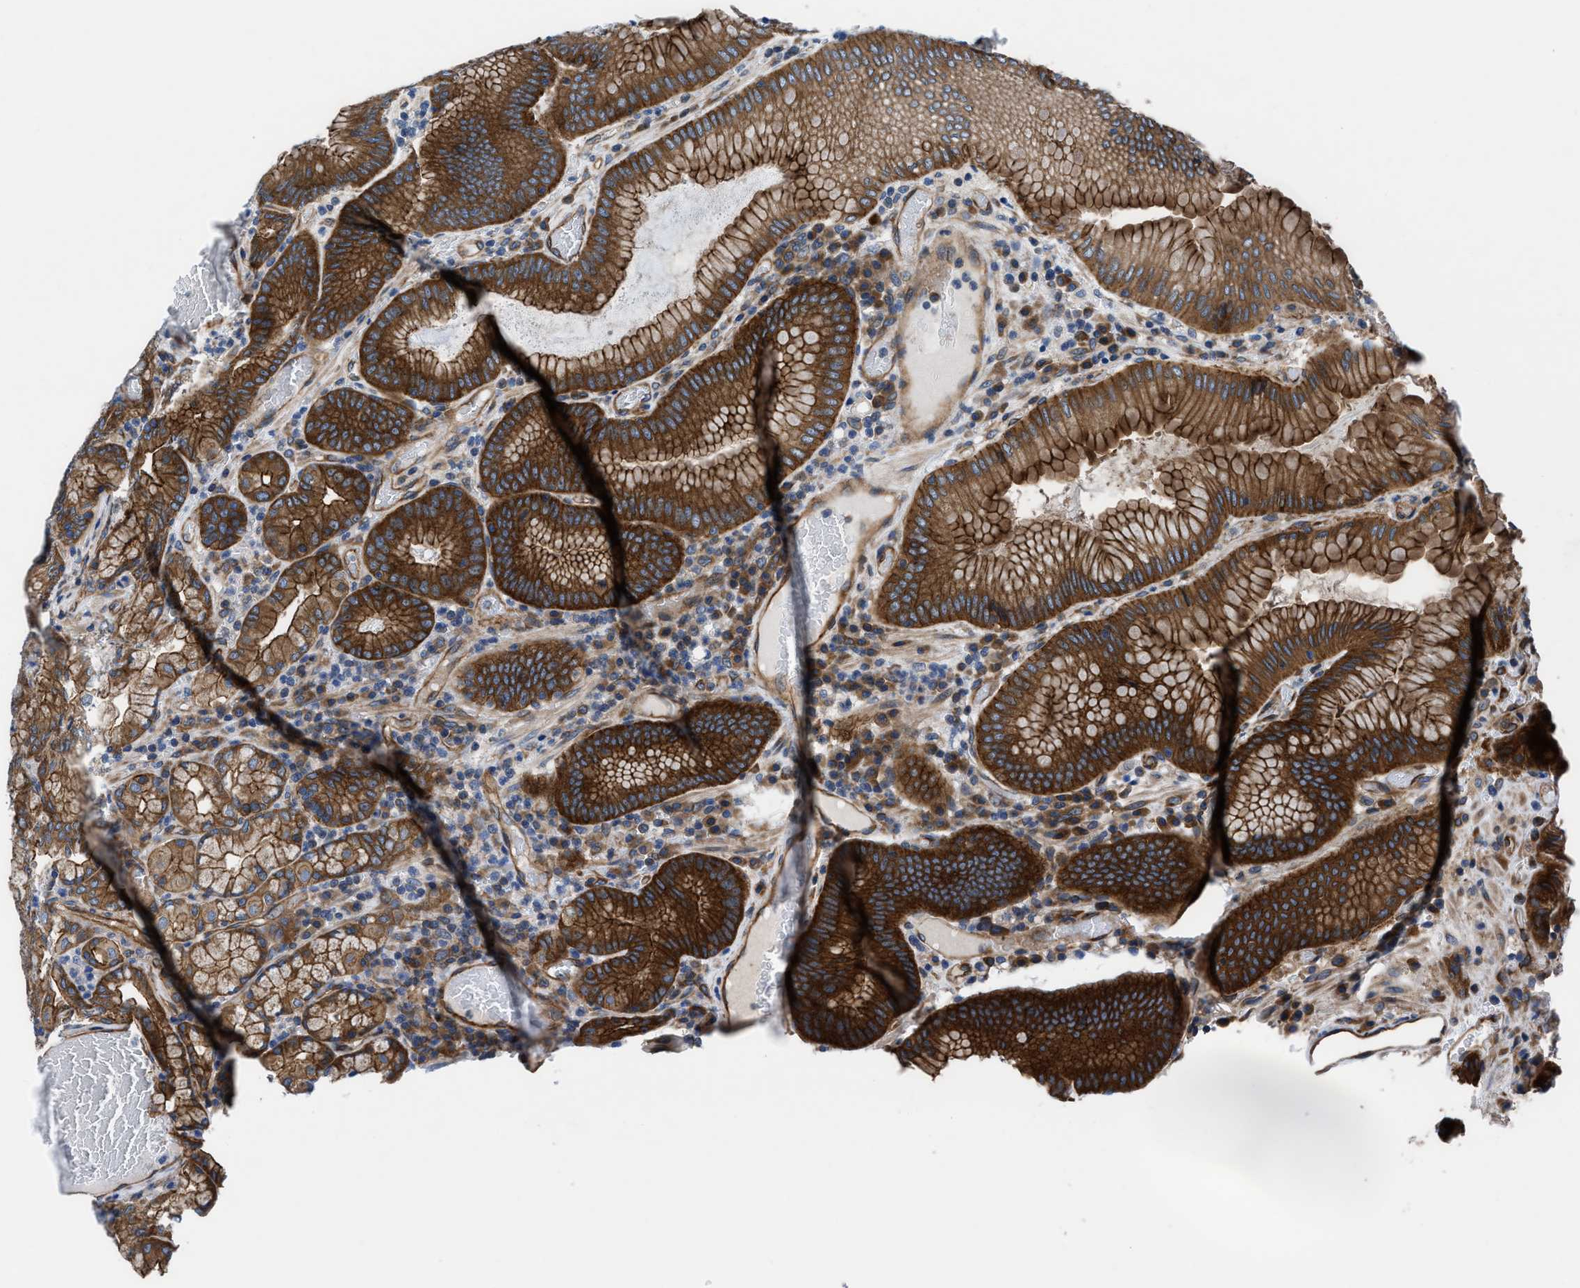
{"staining": {"intensity": "strong", "quantity": ">75%", "location": "cytoplasmic/membranous"}, "tissue": "stomach", "cell_type": "Glandular cells", "image_type": "normal", "snomed": [{"axis": "morphology", "description": "Normal tissue, NOS"}, {"axis": "morphology", "description": "Carcinoid, malignant, NOS"}, {"axis": "topography", "description": "Stomach, upper"}], "caption": "IHC photomicrograph of unremarkable stomach: human stomach stained using immunohistochemistry shows high levels of strong protein expression localized specifically in the cytoplasmic/membranous of glandular cells, appearing as a cytoplasmic/membranous brown color.", "gene": "TRIP4", "patient": {"sex": "male", "age": 39}}